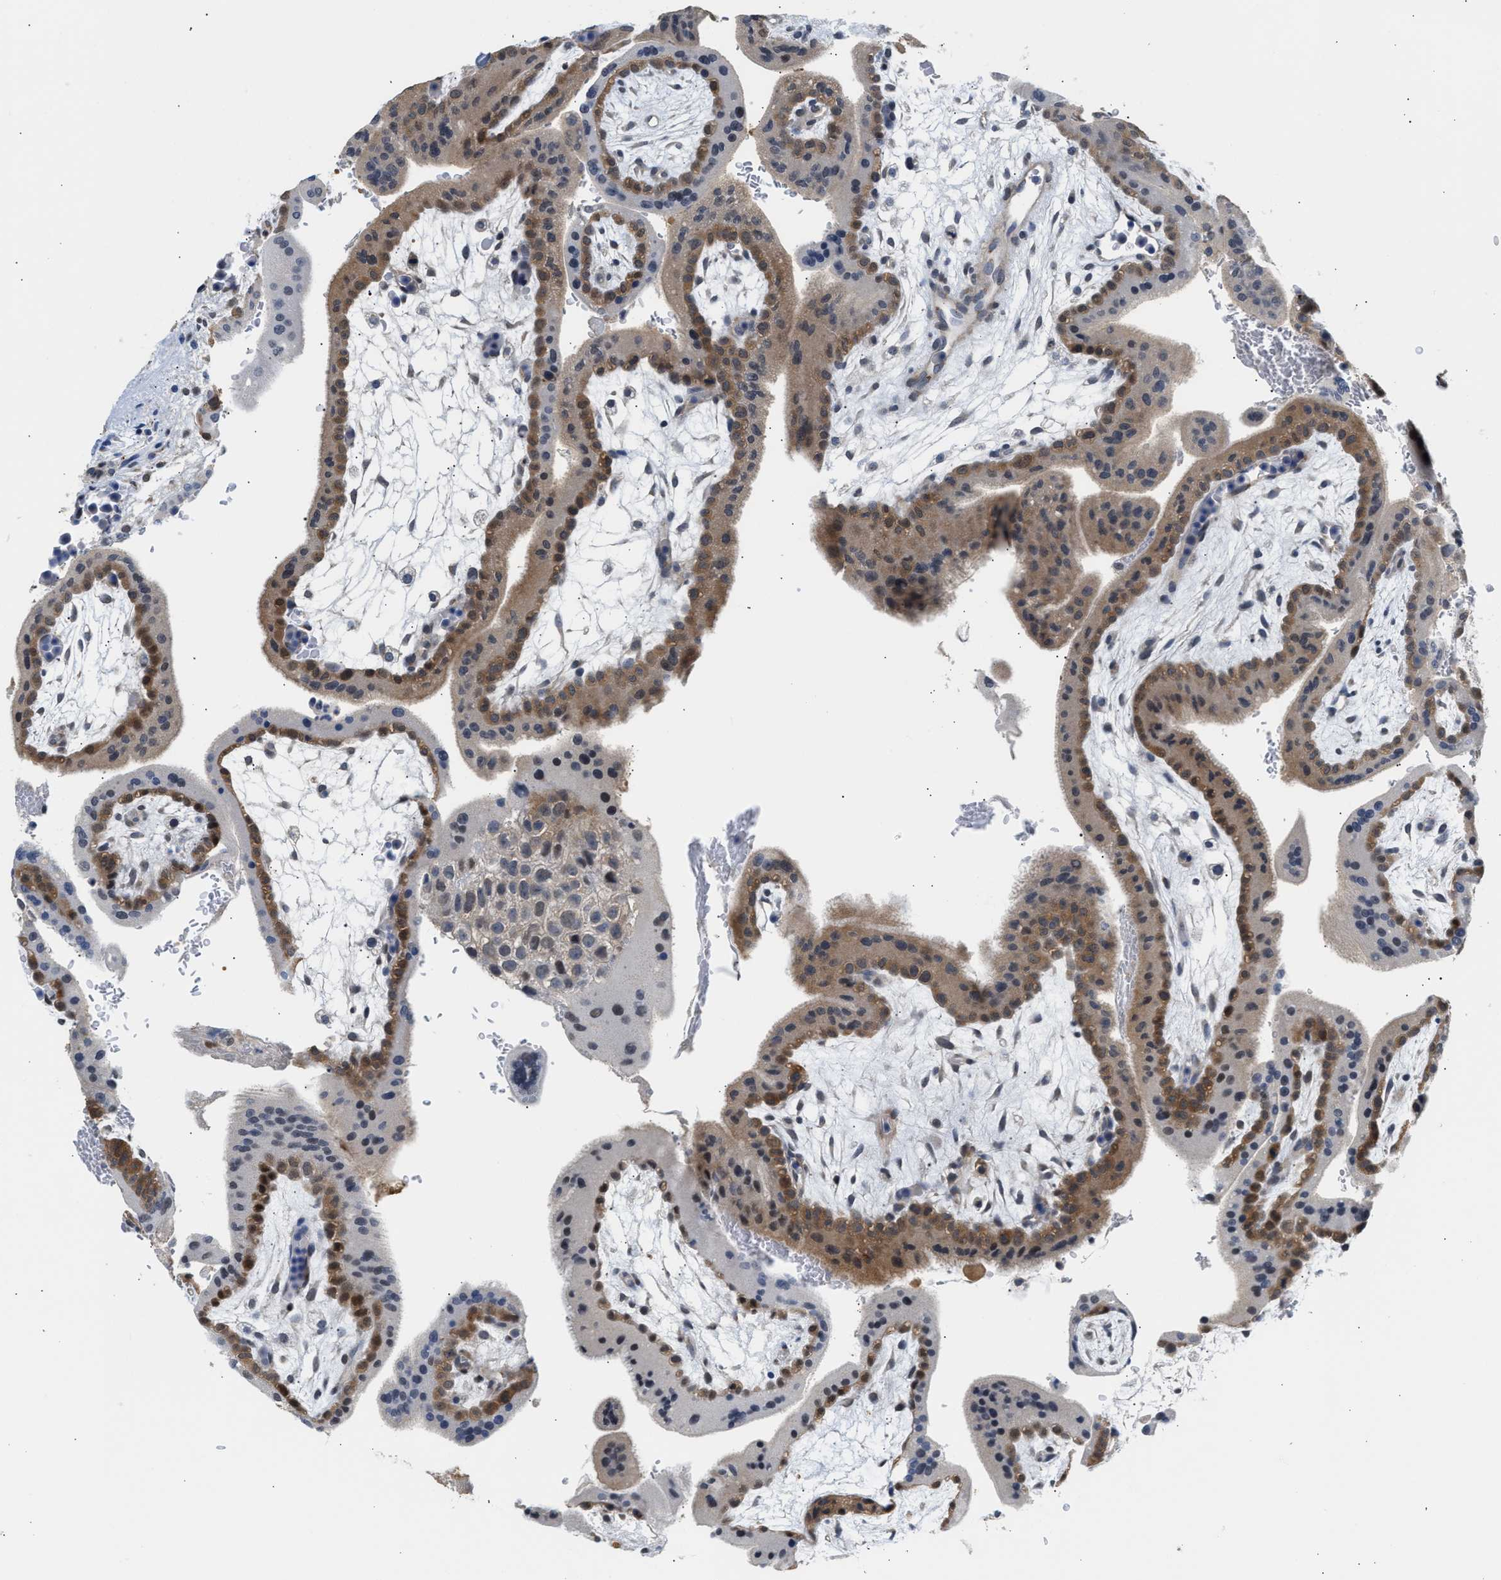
{"staining": {"intensity": "moderate", "quantity": "25%-75%", "location": "nuclear"}, "tissue": "placenta", "cell_type": "Decidual cells", "image_type": "normal", "snomed": [{"axis": "morphology", "description": "Normal tissue, NOS"}, {"axis": "topography", "description": "Placenta"}], "caption": "Human placenta stained with a brown dye displays moderate nuclear positive expression in about 25%-75% of decidual cells.", "gene": "PPM1L", "patient": {"sex": "female", "age": 35}}